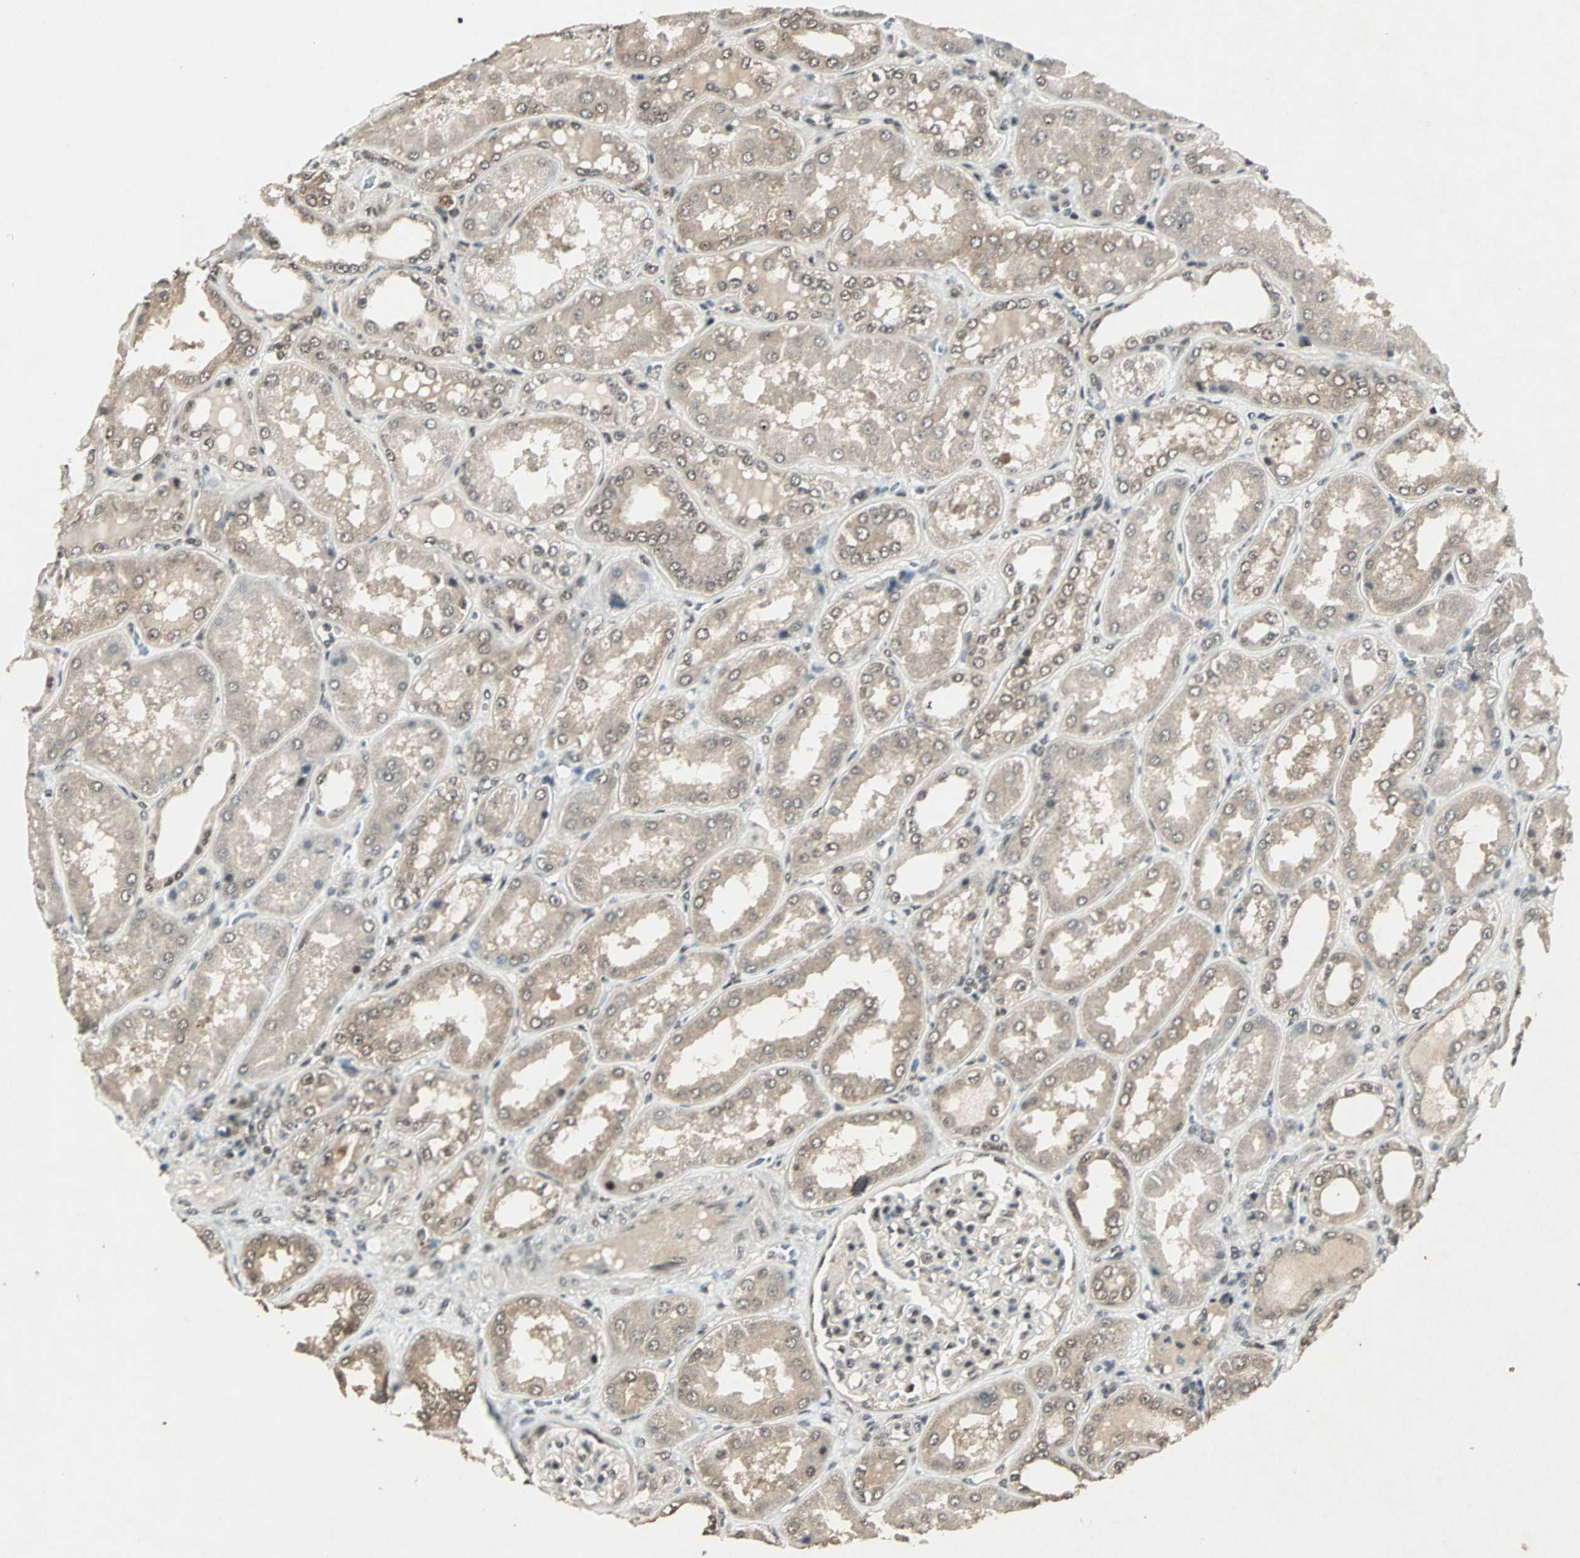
{"staining": {"intensity": "weak", "quantity": "25%-75%", "location": "nuclear"}, "tissue": "kidney", "cell_type": "Cells in glomeruli", "image_type": "normal", "snomed": [{"axis": "morphology", "description": "Normal tissue, NOS"}, {"axis": "topography", "description": "Kidney"}], "caption": "A brown stain labels weak nuclear expression of a protein in cells in glomeruli of normal kidney.", "gene": "ZNF701", "patient": {"sex": "female", "age": 56}}